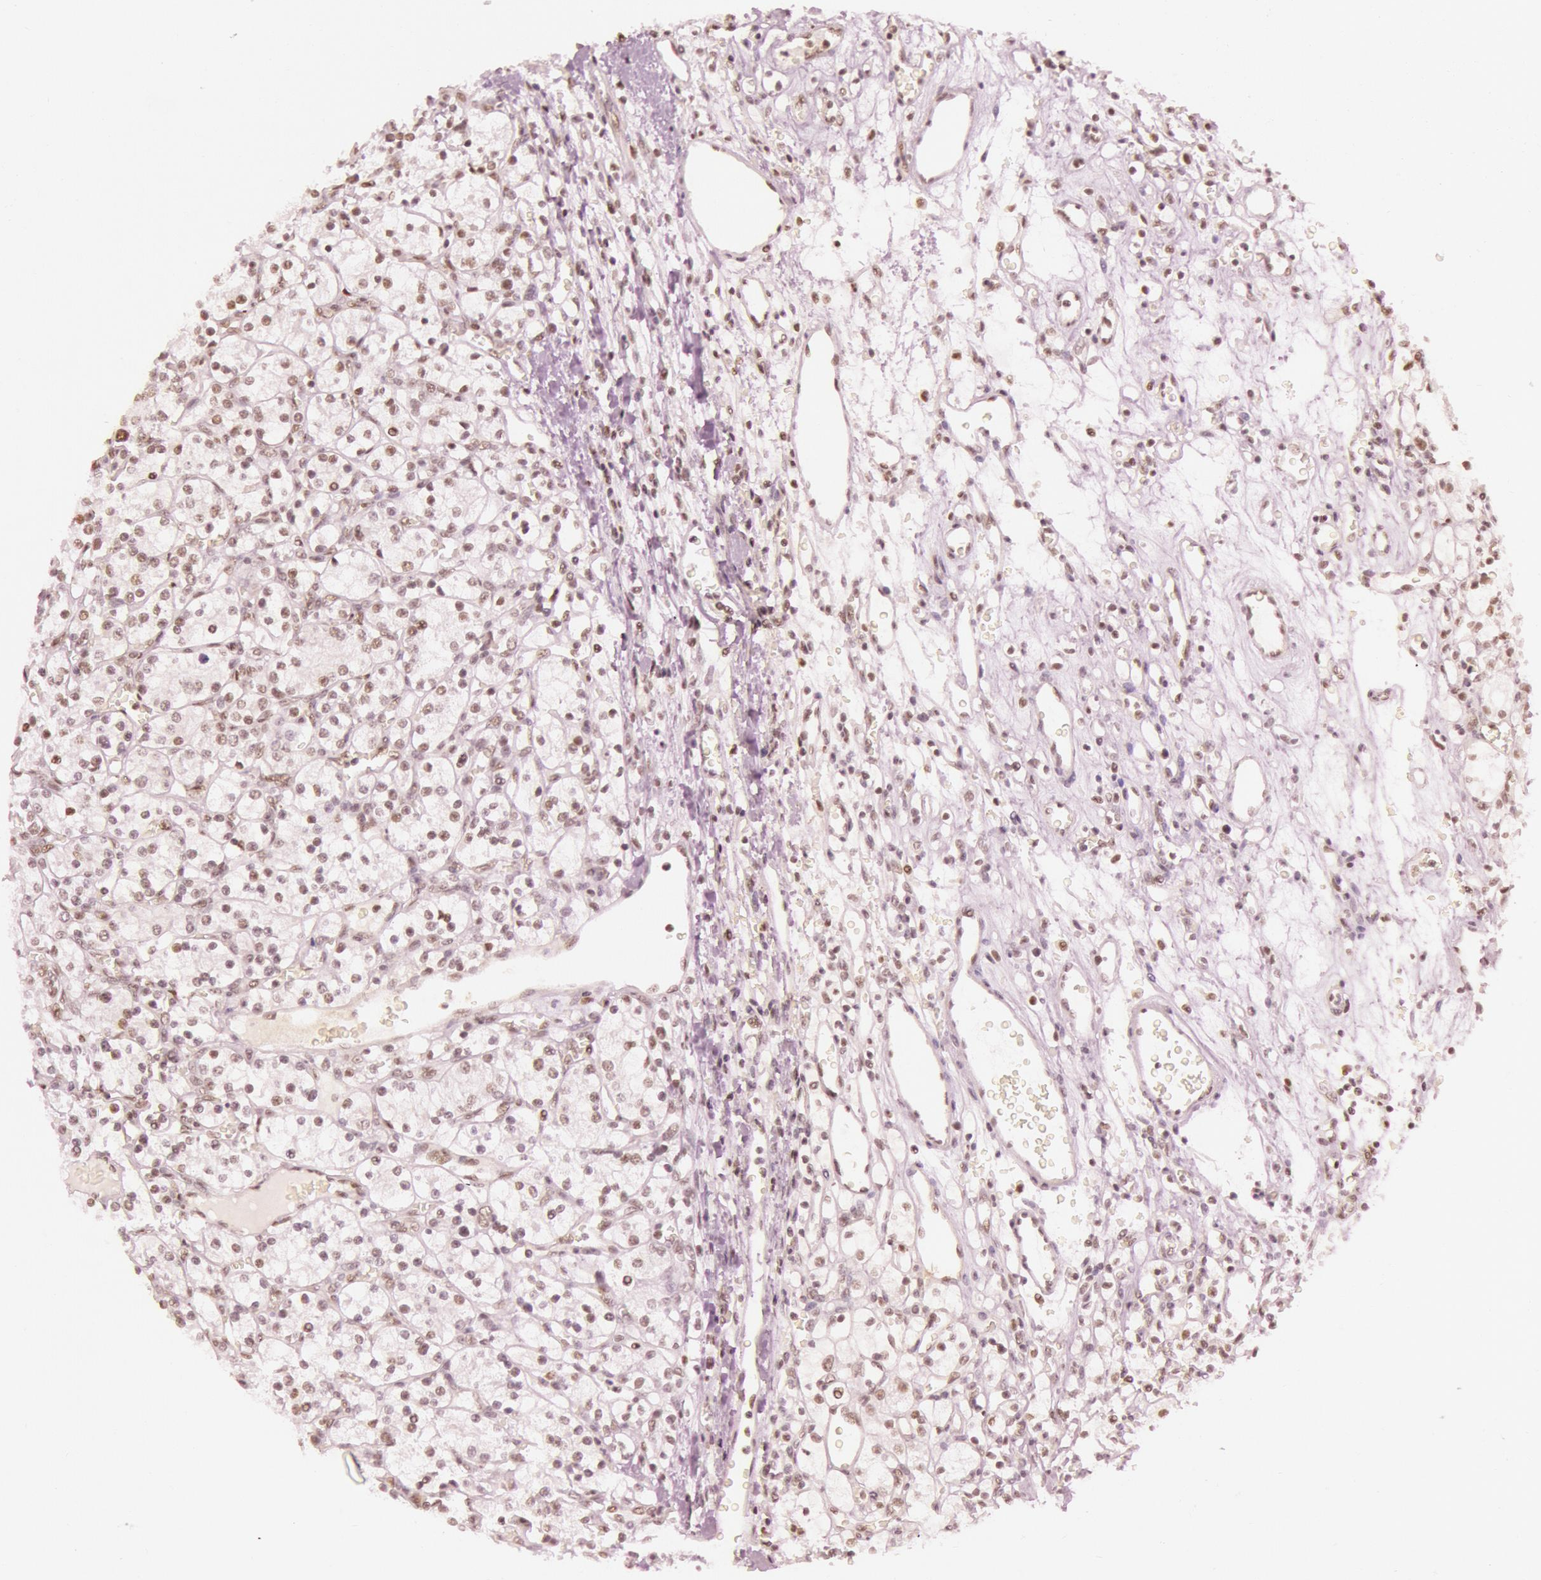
{"staining": {"intensity": "weak", "quantity": ">75%", "location": "nuclear"}, "tissue": "renal cancer", "cell_type": "Tumor cells", "image_type": "cancer", "snomed": [{"axis": "morphology", "description": "Adenocarcinoma, NOS"}, {"axis": "topography", "description": "Kidney"}], "caption": "This photomicrograph reveals renal adenocarcinoma stained with immunohistochemistry to label a protein in brown. The nuclear of tumor cells show weak positivity for the protein. Nuclei are counter-stained blue.", "gene": "TASL", "patient": {"sex": "female", "age": 62}}